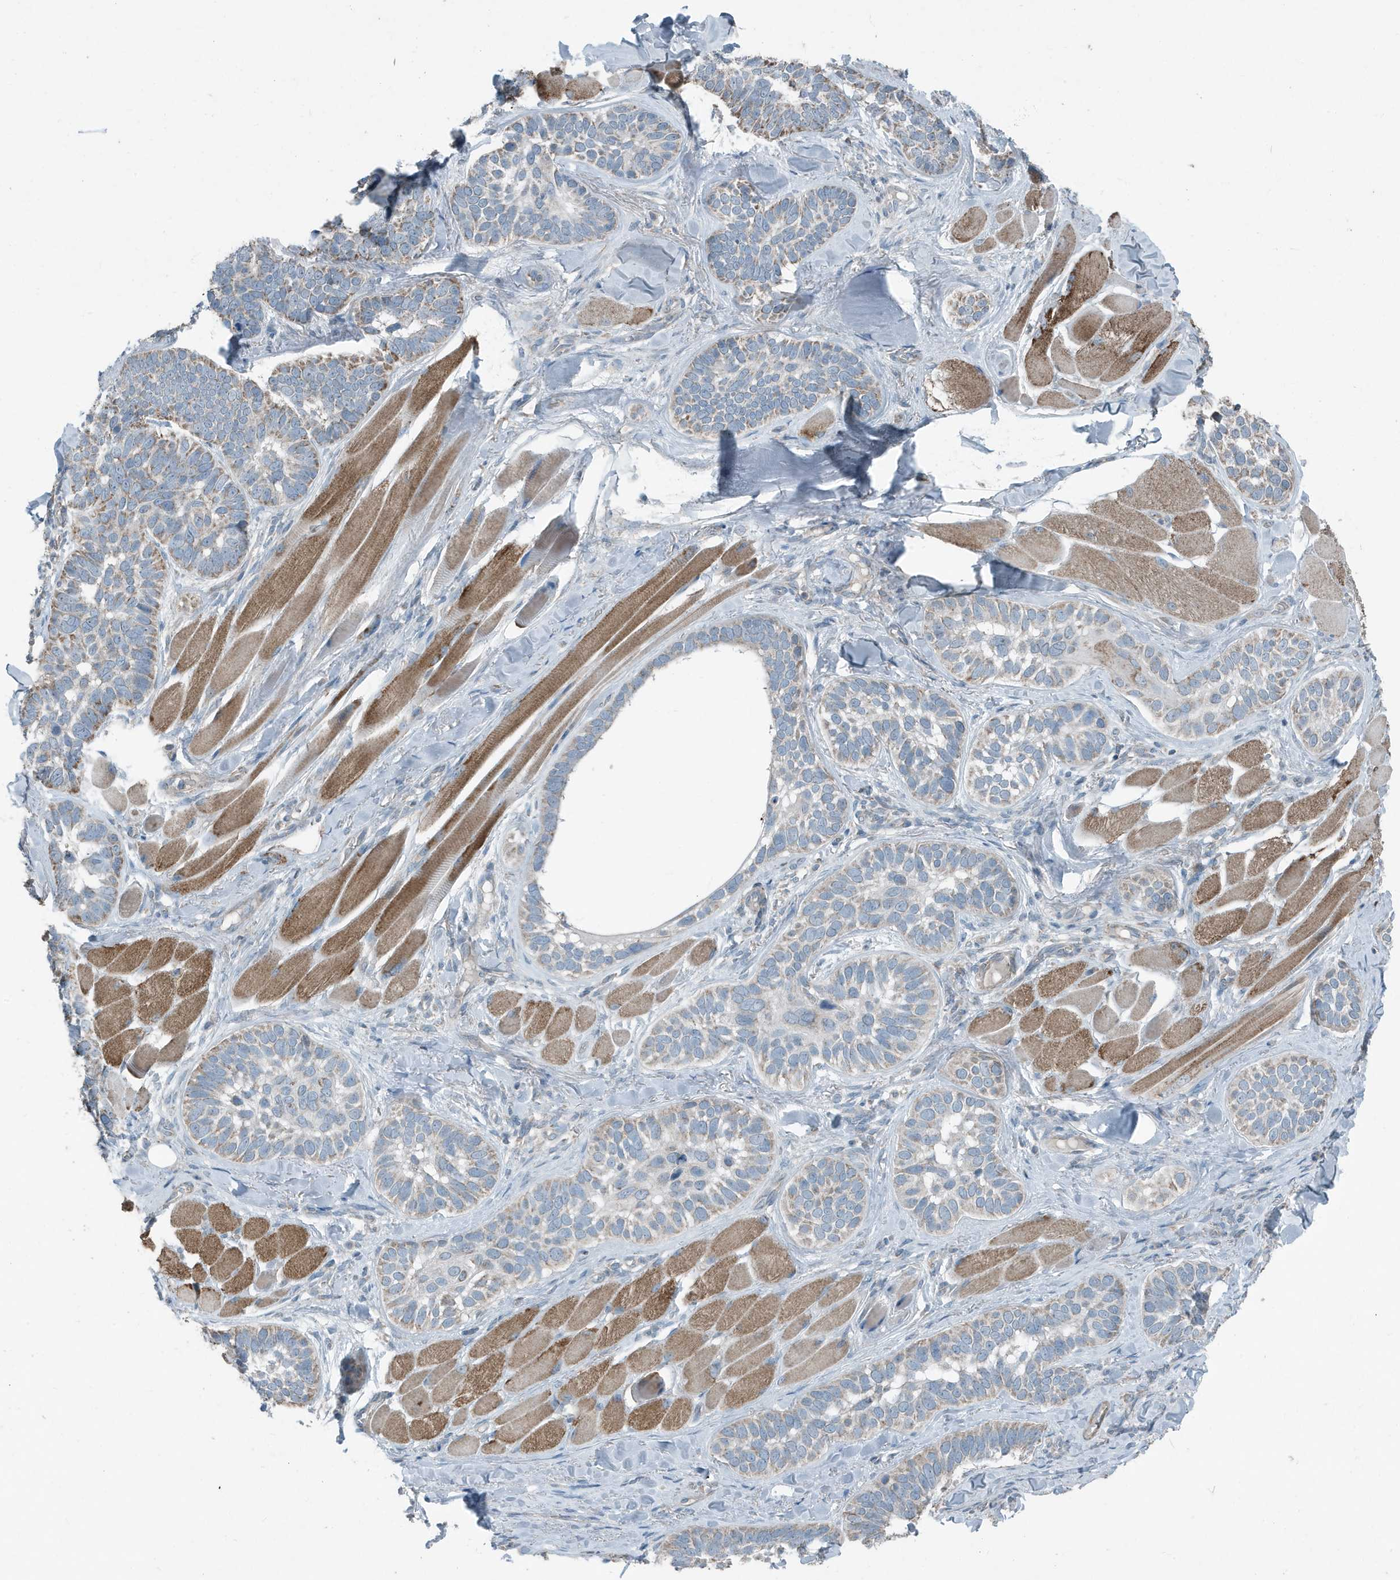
{"staining": {"intensity": "weak", "quantity": "25%-75%", "location": "cytoplasmic/membranous"}, "tissue": "skin cancer", "cell_type": "Tumor cells", "image_type": "cancer", "snomed": [{"axis": "morphology", "description": "Basal cell carcinoma"}, {"axis": "topography", "description": "Skin"}], "caption": "Immunohistochemistry (IHC) staining of skin cancer, which displays low levels of weak cytoplasmic/membranous expression in about 25%-75% of tumor cells indicating weak cytoplasmic/membranous protein staining. The staining was performed using DAB (3,3'-diaminobenzidine) (brown) for protein detection and nuclei were counterstained in hematoxylin (blue).", "gene": "MT-CYB", "patient": {"sex": "male", "age": 62}}